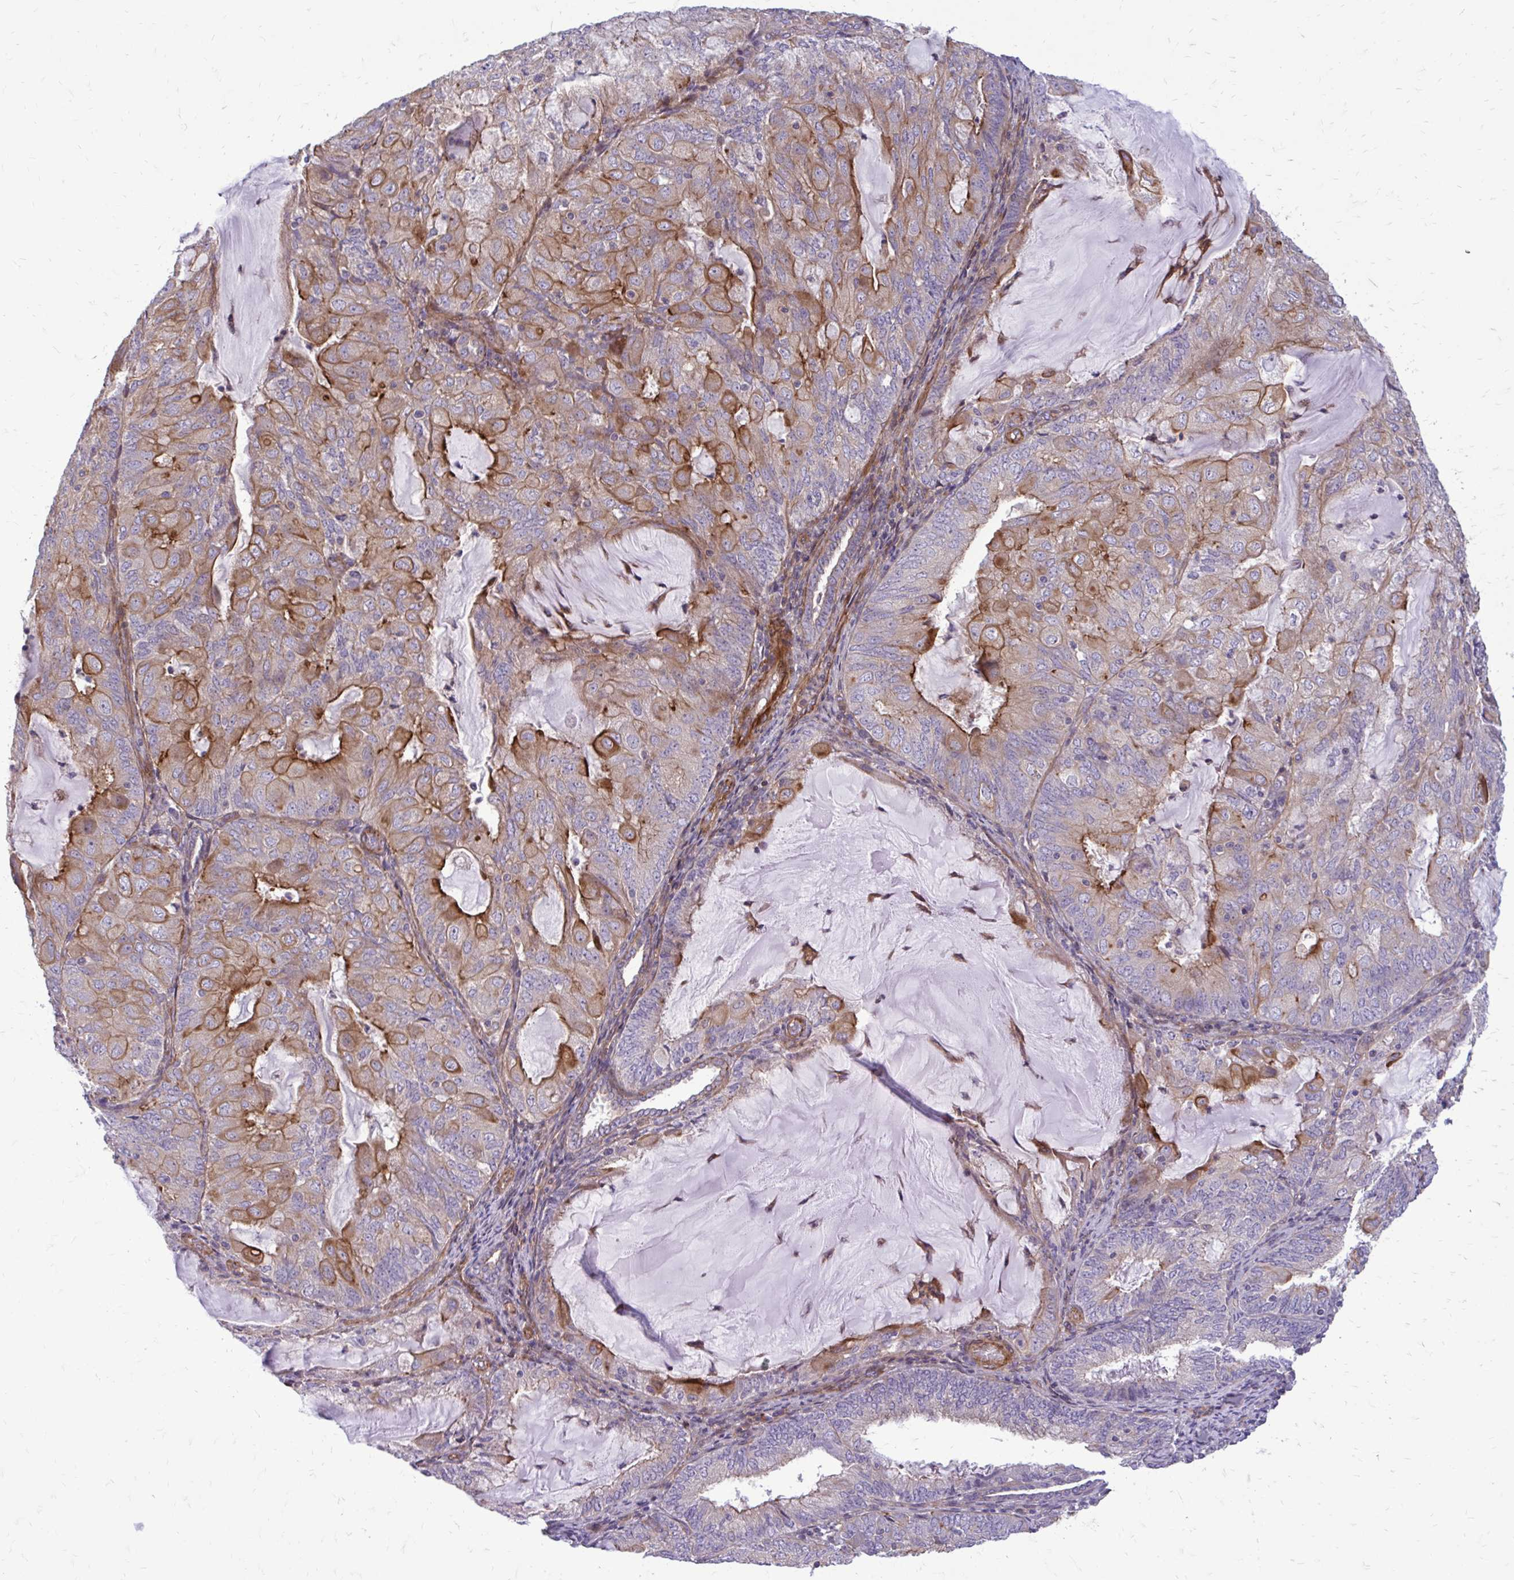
{"staining": {"intensity": "moderate", "quantity": "25%-75%", "location": "cytoplasmic/membranous"}, "tissue": "endometrial cancer", "cell_type": "Tumor cells", "image_type": "cancer", "snomed": [{"axis": "morphology", "description": "Adenocarcinoma, NOS"}, {"axis": "topography", "description": "Endometrium"}], "caption": "The histopathology image exhibits staining of endometrial adenocarcinoma, revealing moderate cytoplasmic/membranous protein staining (brown color) within tumor cells.", "gene": "FAP", "patient": {"sex": "female", "age": 81}}